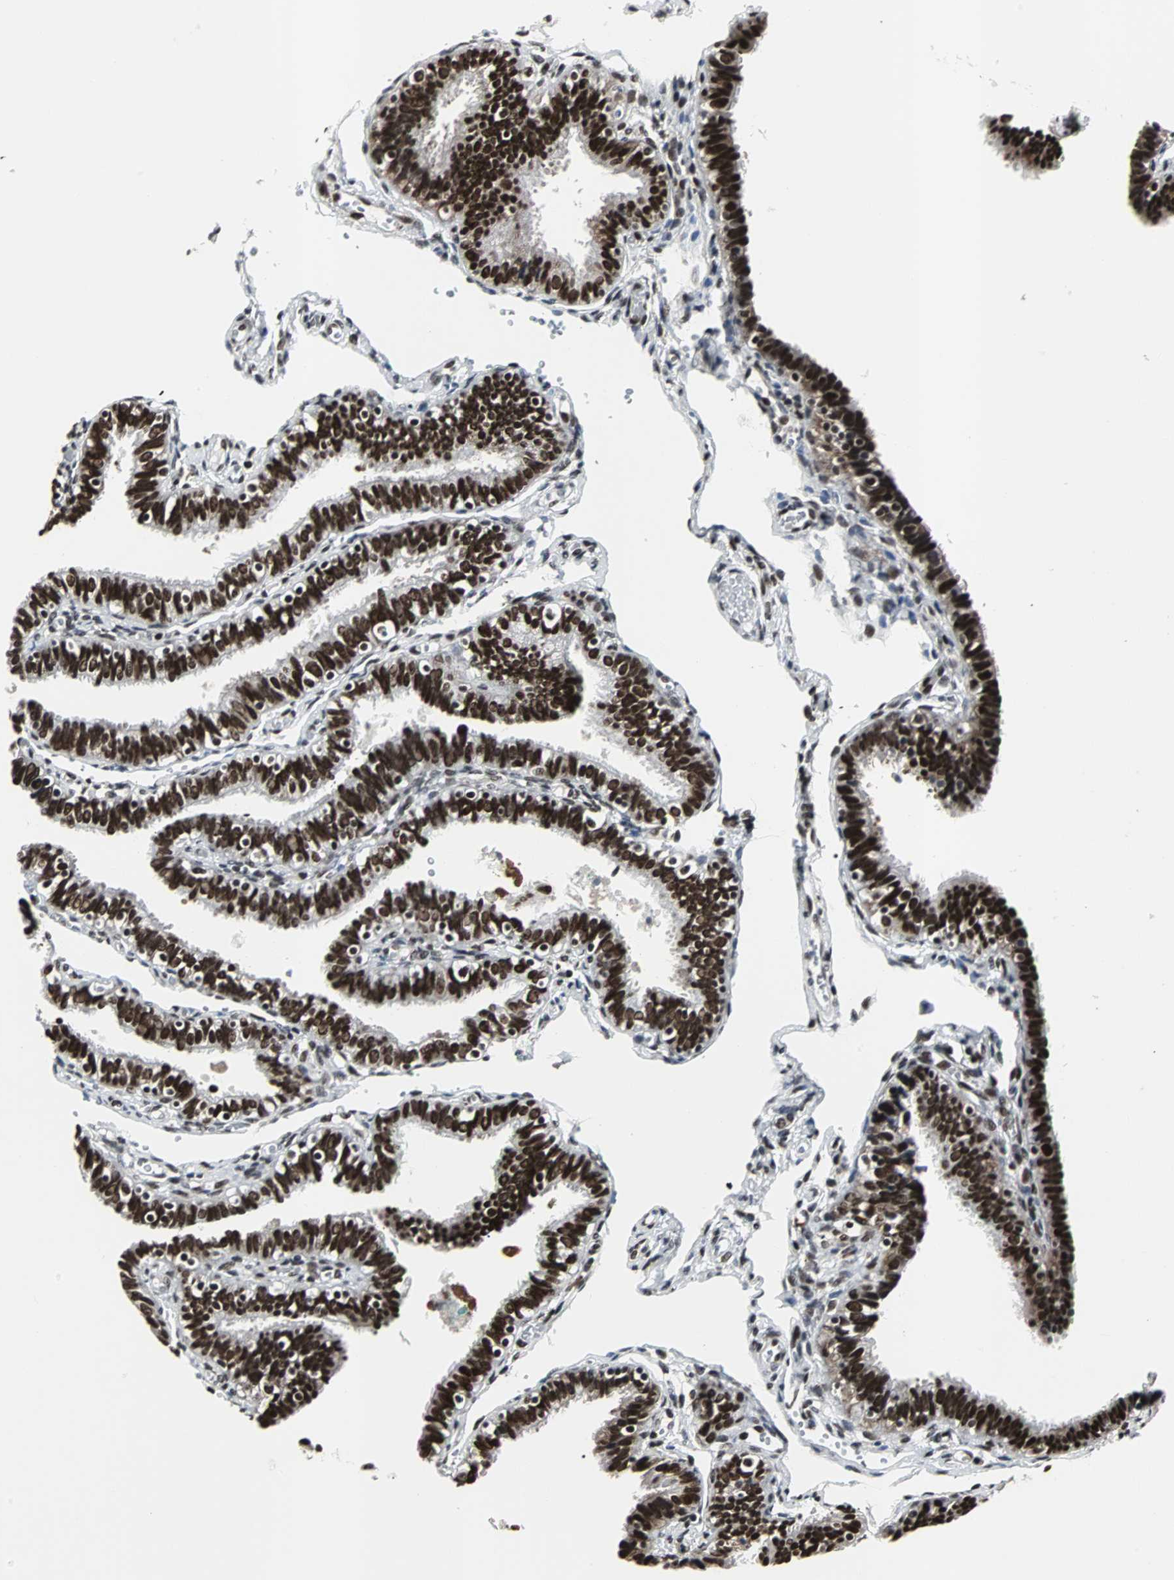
{"staining": {"intensity": "strong", "quantity": ">75%", "location": "nuclear"}, "tissue": "fallopian tube", "cell_type": "Glandular cells", "image_type": "normal", "snomed": [{"axis": "morphology", "description": "Normal tissue, NOS"}, {"axis": "topography", "description": "Fallopian tube"}], "caption": "A histopathology image of human fallopian tube stained for a protein displays strong nuclear brown staining in glandular cells.", "gene": "PNKP", "patient": {"sex": "female", "age": 46}}